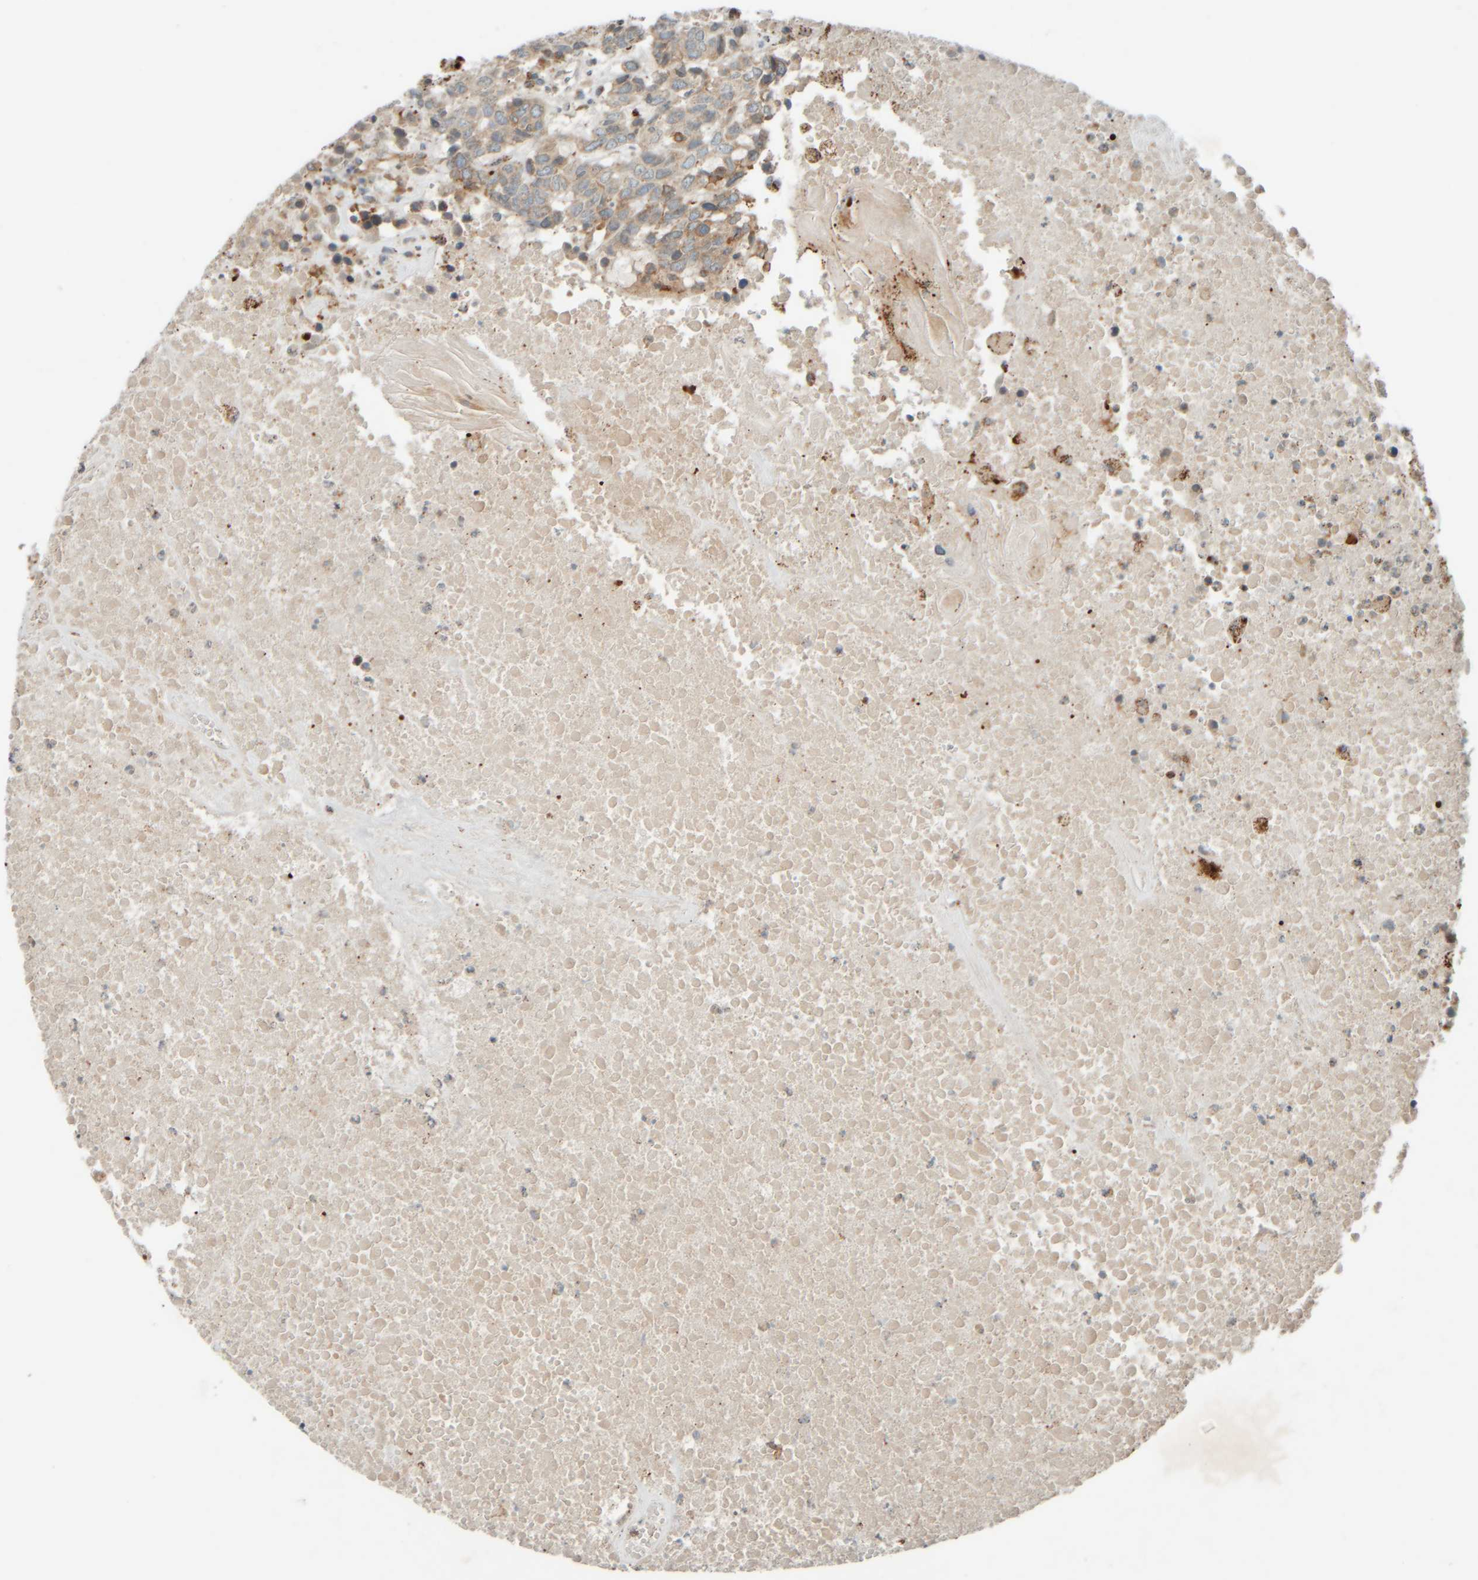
{"staining": {"intensity": "weak", "quantity": ">75%", "location": "cytoplasmic/membranous"}, "tissue": "head and neck cancer", "cell_type": "Tumor cells", "image_type": "cancer", "snomed": [{"axis": "morphology", "description": "Squamous cell carcinoma, NOS"}, {"axis": "topography", "description": "Head-Neck"}], "caption": "The immunohistochemical stain shows weak cytoplasmic/membranous expression in tumor cells of head and neck squamous cell carcinoma tissue.", "gene": "SPAG5", "patient": {"sex": "male", "age": 66}}